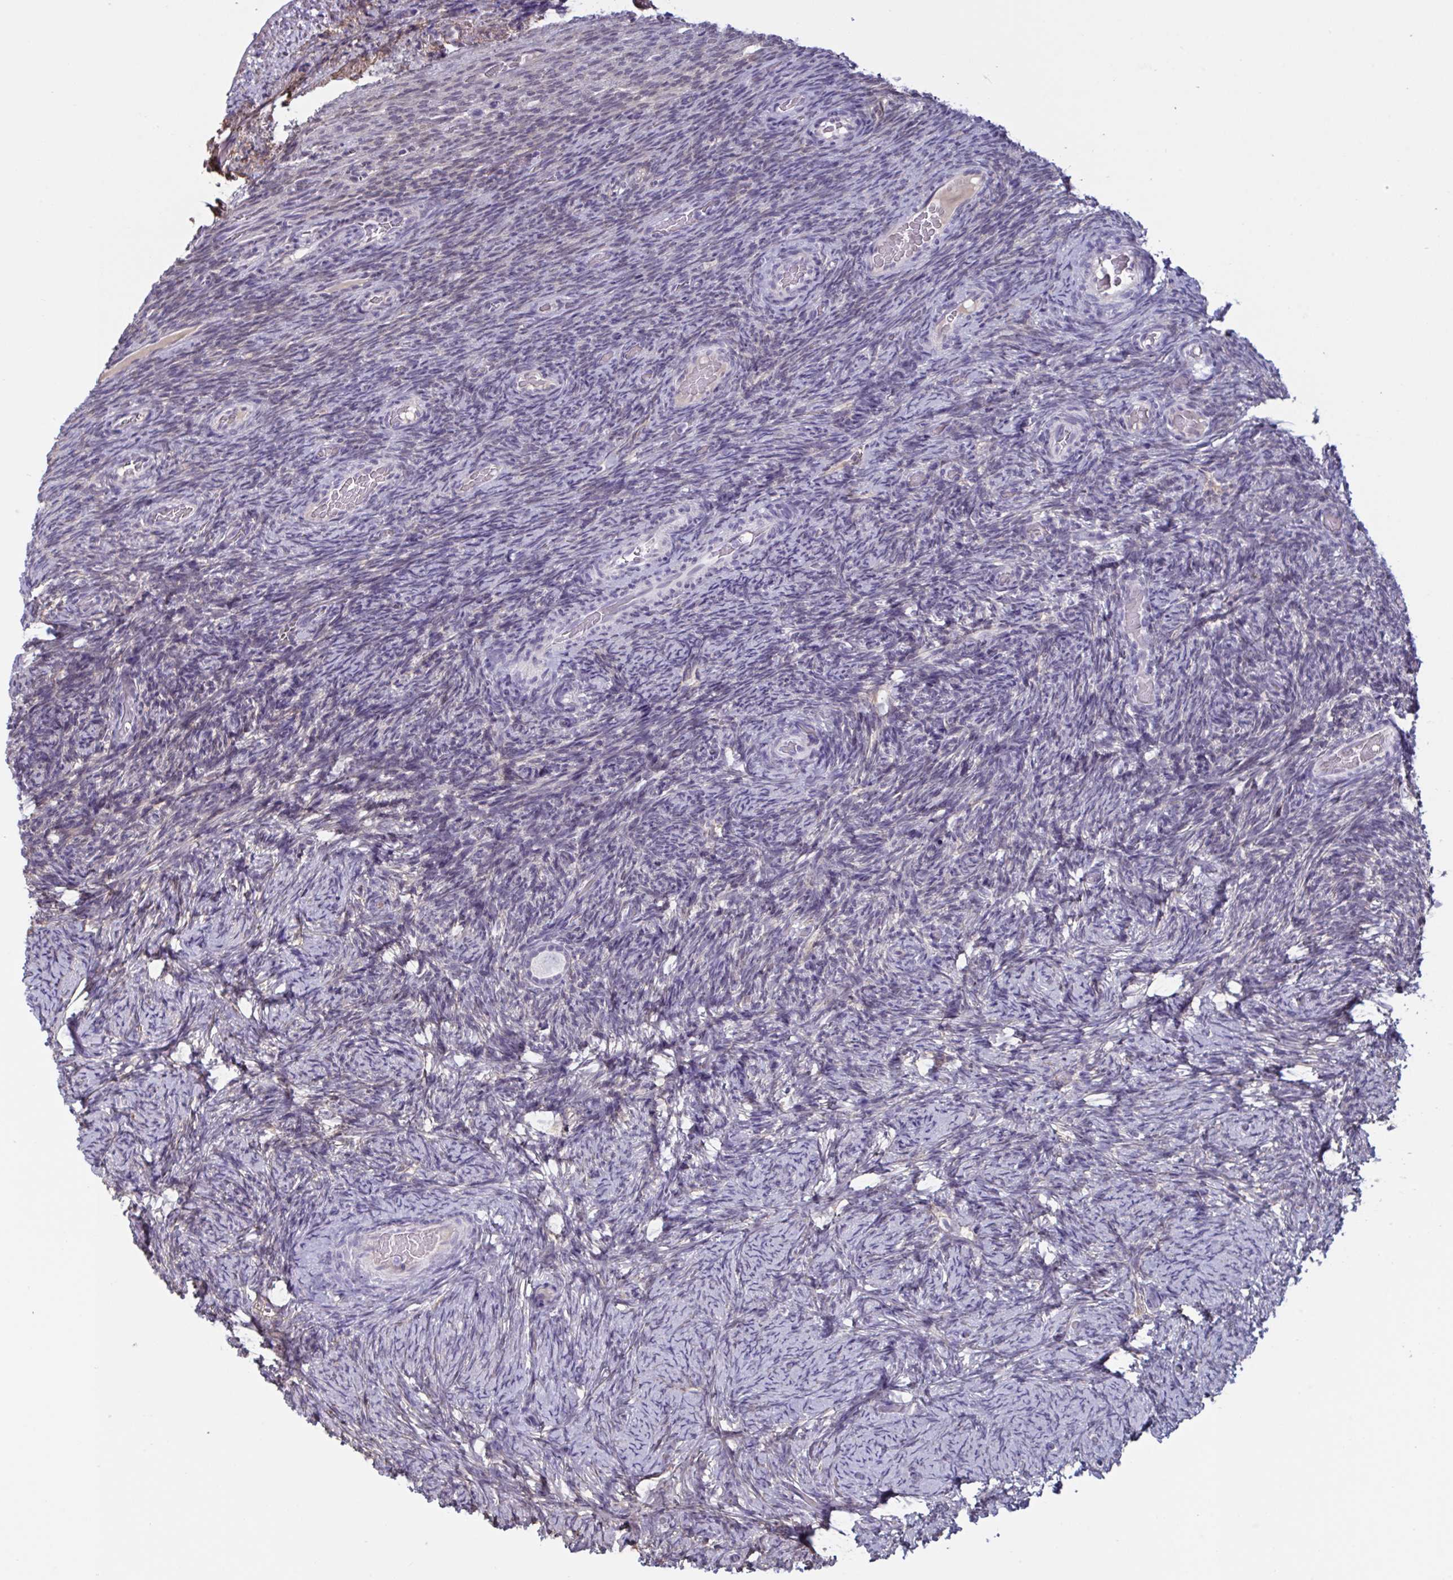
{"staining": {"intensity": "negative", "quantity": "none", "location": "none"}, "tissue": "ovary", "cell_type": "Follicle cells", "image_type": "normal", "snomed": [{"axis": "morphology", "description": "Normal tissue, NOS"}, {"axis": "topography", "description": "Ovary"}], "caption": "This is an immunohistochemistry (IHC) photomicrograph of benign ovary. There is no expression in follicle cells.", "gene": "TCEAL8", "patient": {"sex": "female", "age": 34}}